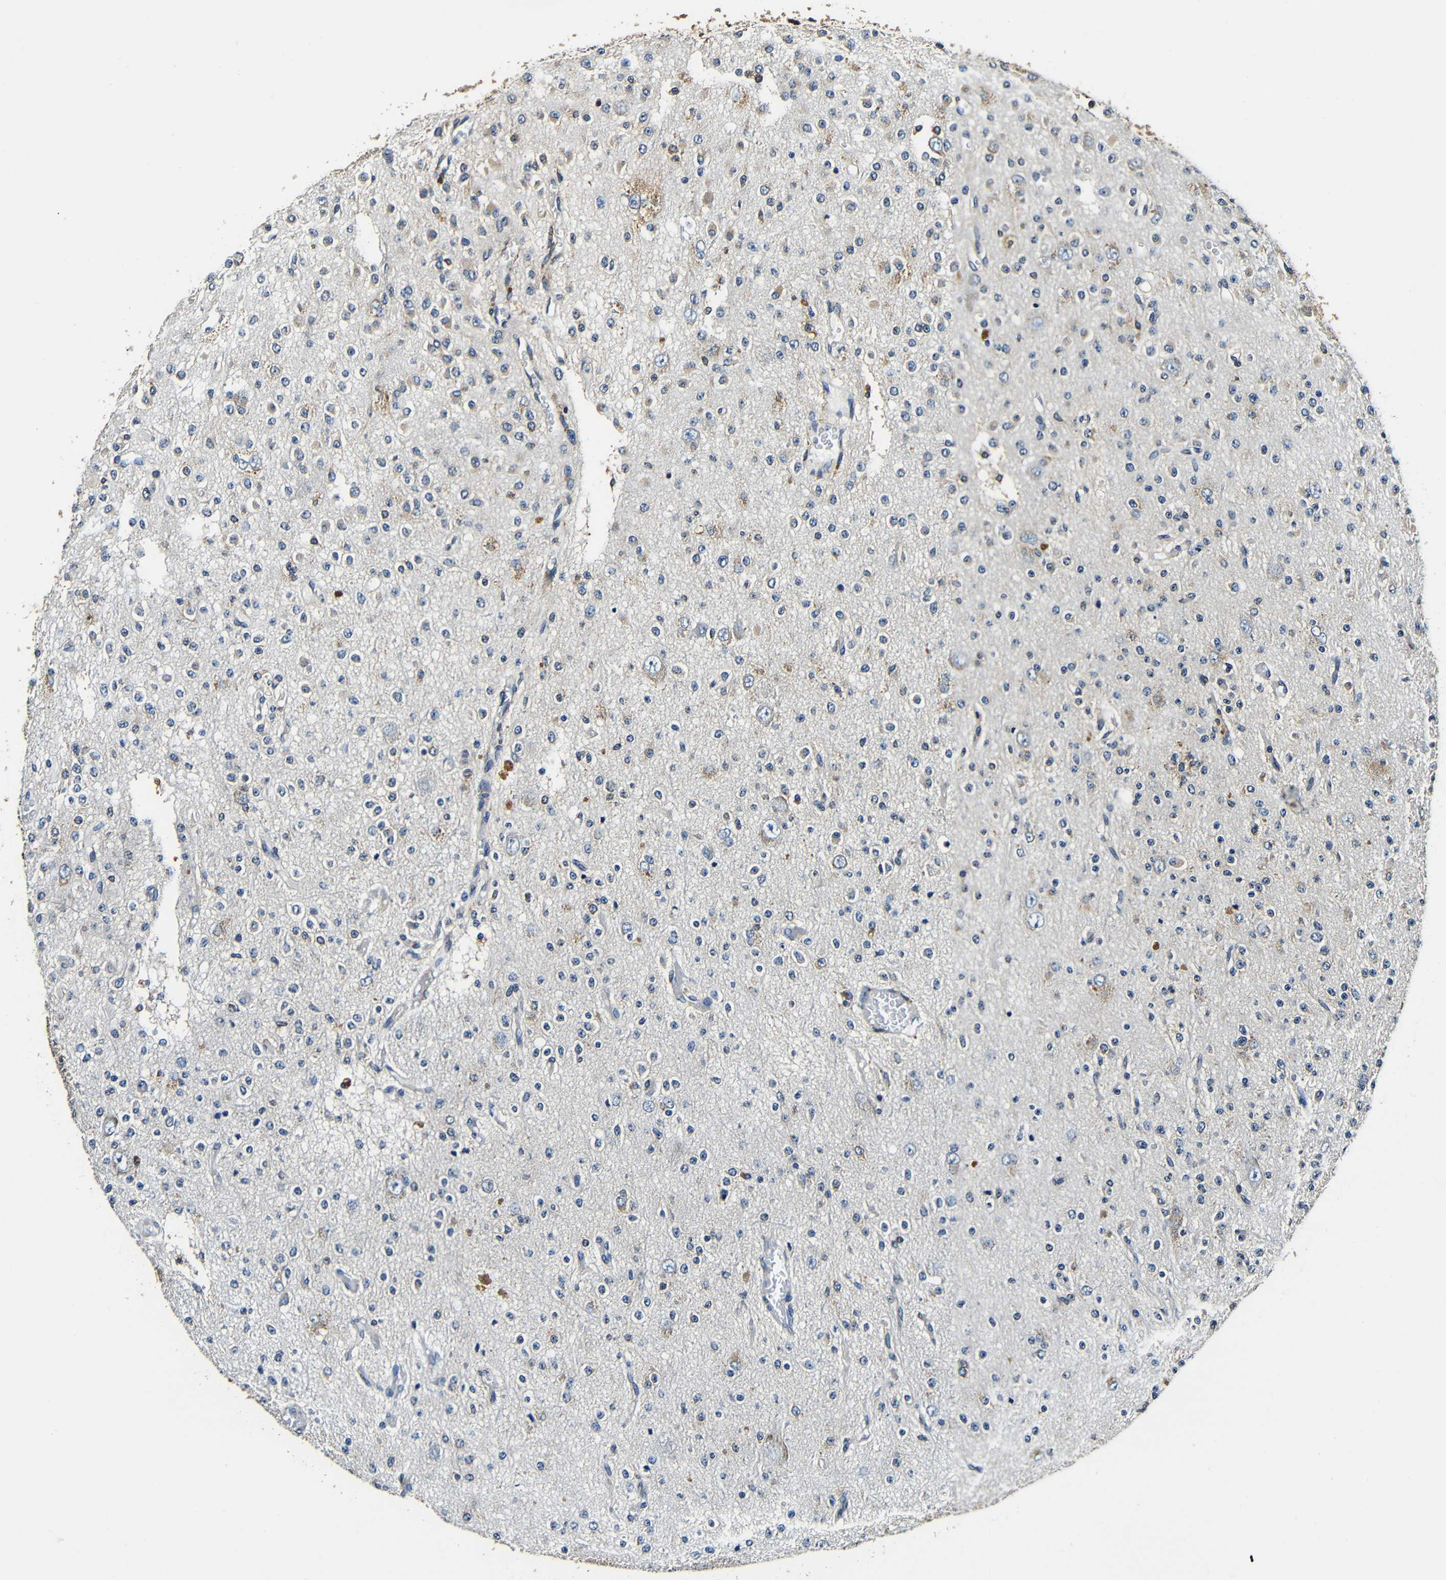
{"staining": {"intensity": "weak", "quantity": "<25%", "location": "cytoplasmic/membranous"}, "tissue": "glioma", "cell_type": "Tumor cells", "image_type": "cancer", "snomed": [{"axis": "morphology", "description": "Glioma, malignant, Low grade"}, {"axis": "topography", "description": "Brain"}], "caption": "The image shows no staining of tumor cells in malignant low-grade glioma.", "gene": "RRBP1", "patient": {"sex": "male", "age": 38}}